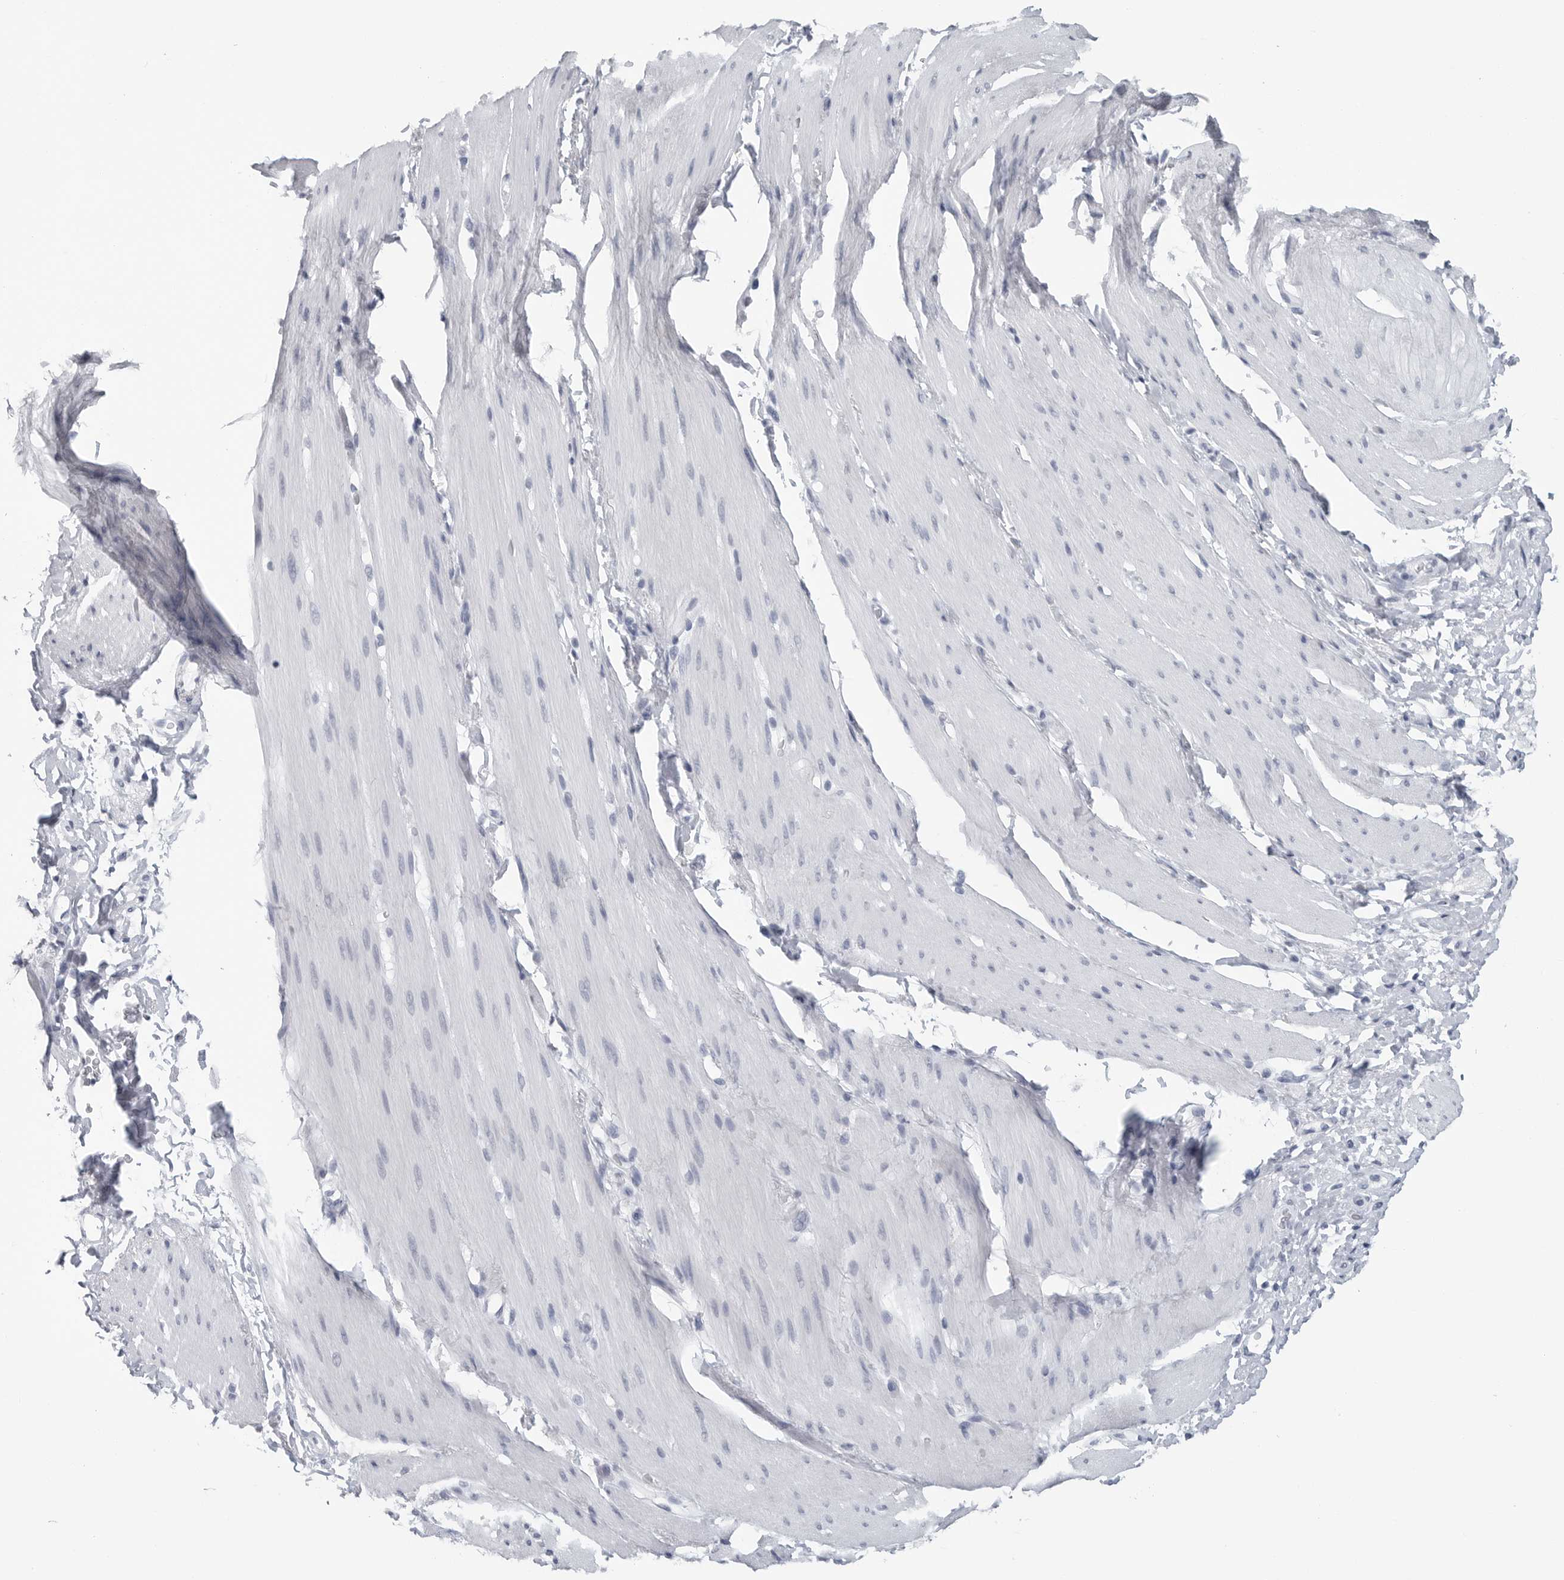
{"staining": {"intensity": "negative", "quantity": "none", "location": "none"}, "tissue": "smooth muscle", "cell_type": "Smooth muscle cells", "image_type": "normal", "snomed": [{"axis": "morphology", "description": "Normal tissue, NOS"}, {"axis": "topography", "description": "Smooth muscle"}, {"axis": "topography", "description": "Small intestine"}], "caption": "Protein analysis of normal smooth muscle exhibits no significant positivity in smooth muscle cells. (DAB immunohistochemistry (IHC), high magnification).", "gene": "CSH1", "patient": {"sex": "female", "age": 84}}